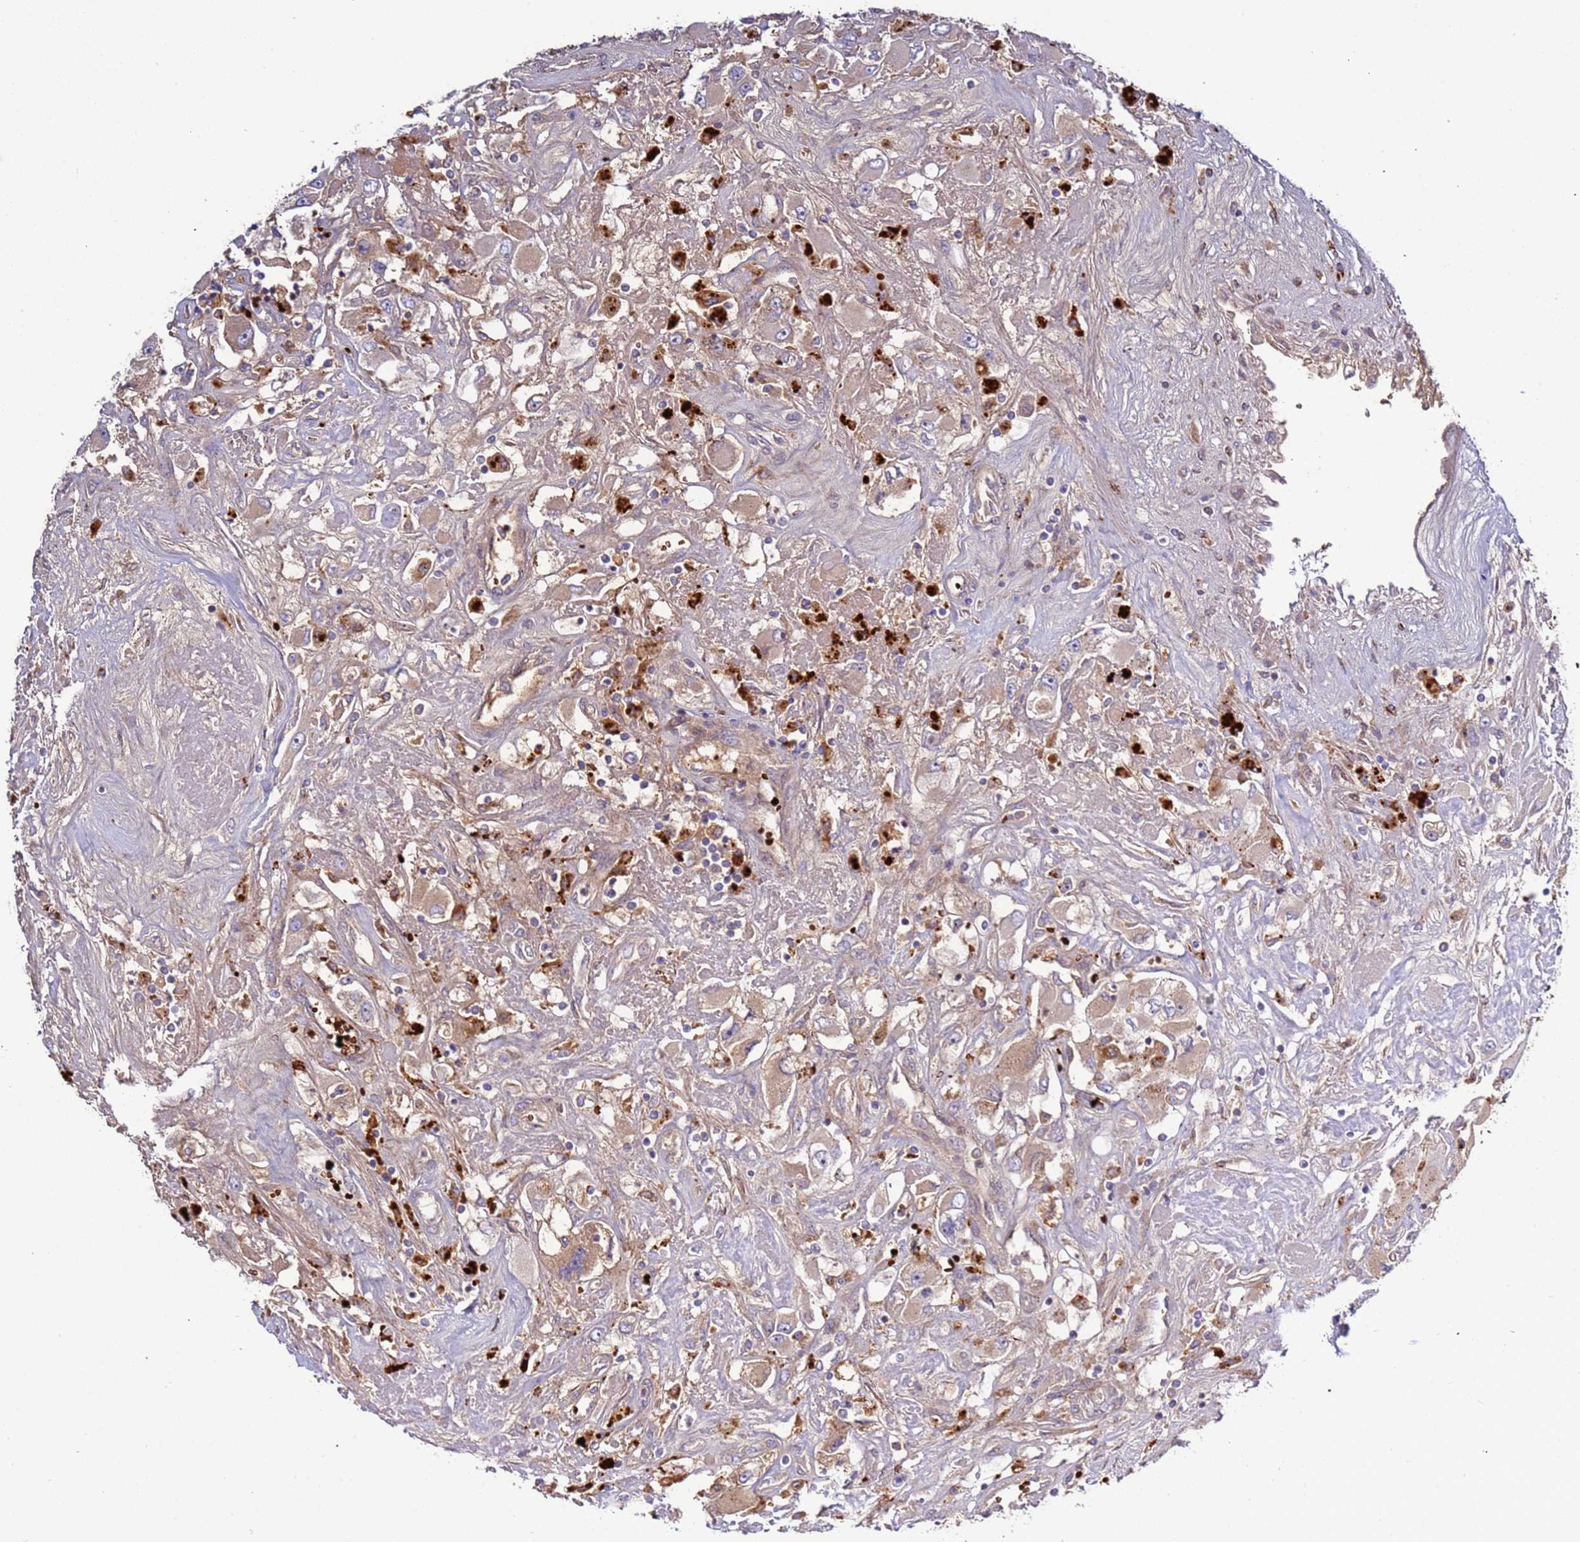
{"staining": {"intensity": "weak", "quantity": ">75%", "location": "cytoplasmic/membranous"}, "tissue": "renal cancer", "cell_type": "Tumor cells", "image_type": "cancer", "snomed": [{"axis": "morphology", "description": "Adenocarcinoma, NOS"}, {"axis": "topography", "description": "Kidney"}], "caption": "A high-resolution image shows IHC staining of renal adenocarcinoma, which shows weak cytoplasmic/membranous expression in approximately >75% of tumor cells.", "gene": "VPS36", "patient": {"sex": "female", "age": 52}}